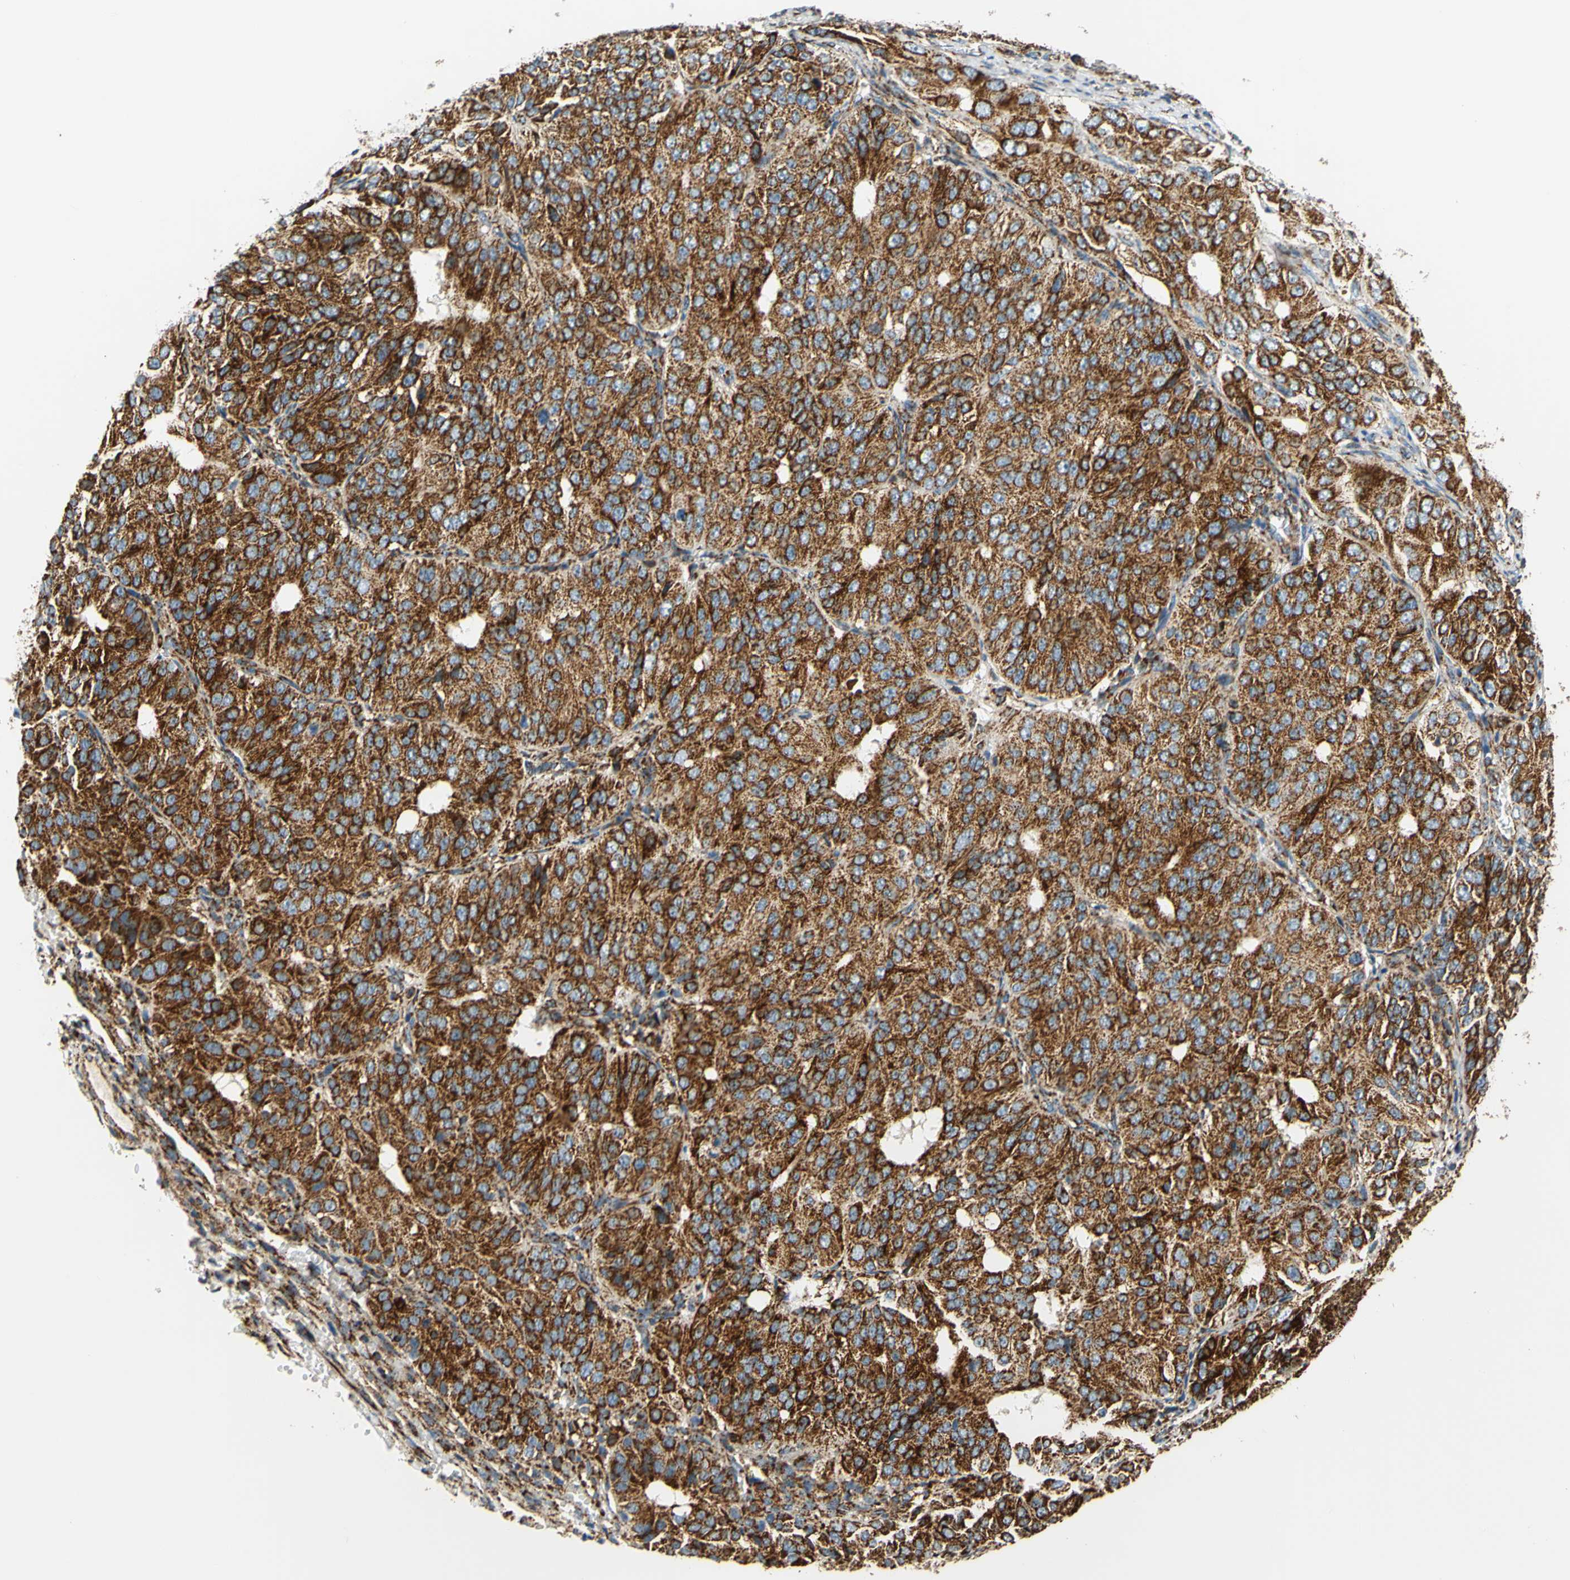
{"staining": {"intensity": "strong", "quantity": ">75%", "location": "cytoplasmic/membranous"}, "tissue": "ovarian cancer", "cell_type": "Tumor cells", "image_type": "cancer", "snomed": [{"axis": "morphology", "description": "Carcinoma, endometroid"}, {"axis": "topography", "description": "Ovary"}], "caption": "High-power microscopy captured an immunohistochemistry (IHC) photomicrograph of ovarian cancer, revealing strong cytoplasmic/membranous positivity in about >75% of tumor cells. (DAB (3,3'-diaminobenzidine) IHC with brightfield microscopy, high magnification).", "gene": "MAVS", "patient": {"sex": "female", "age": 51}}